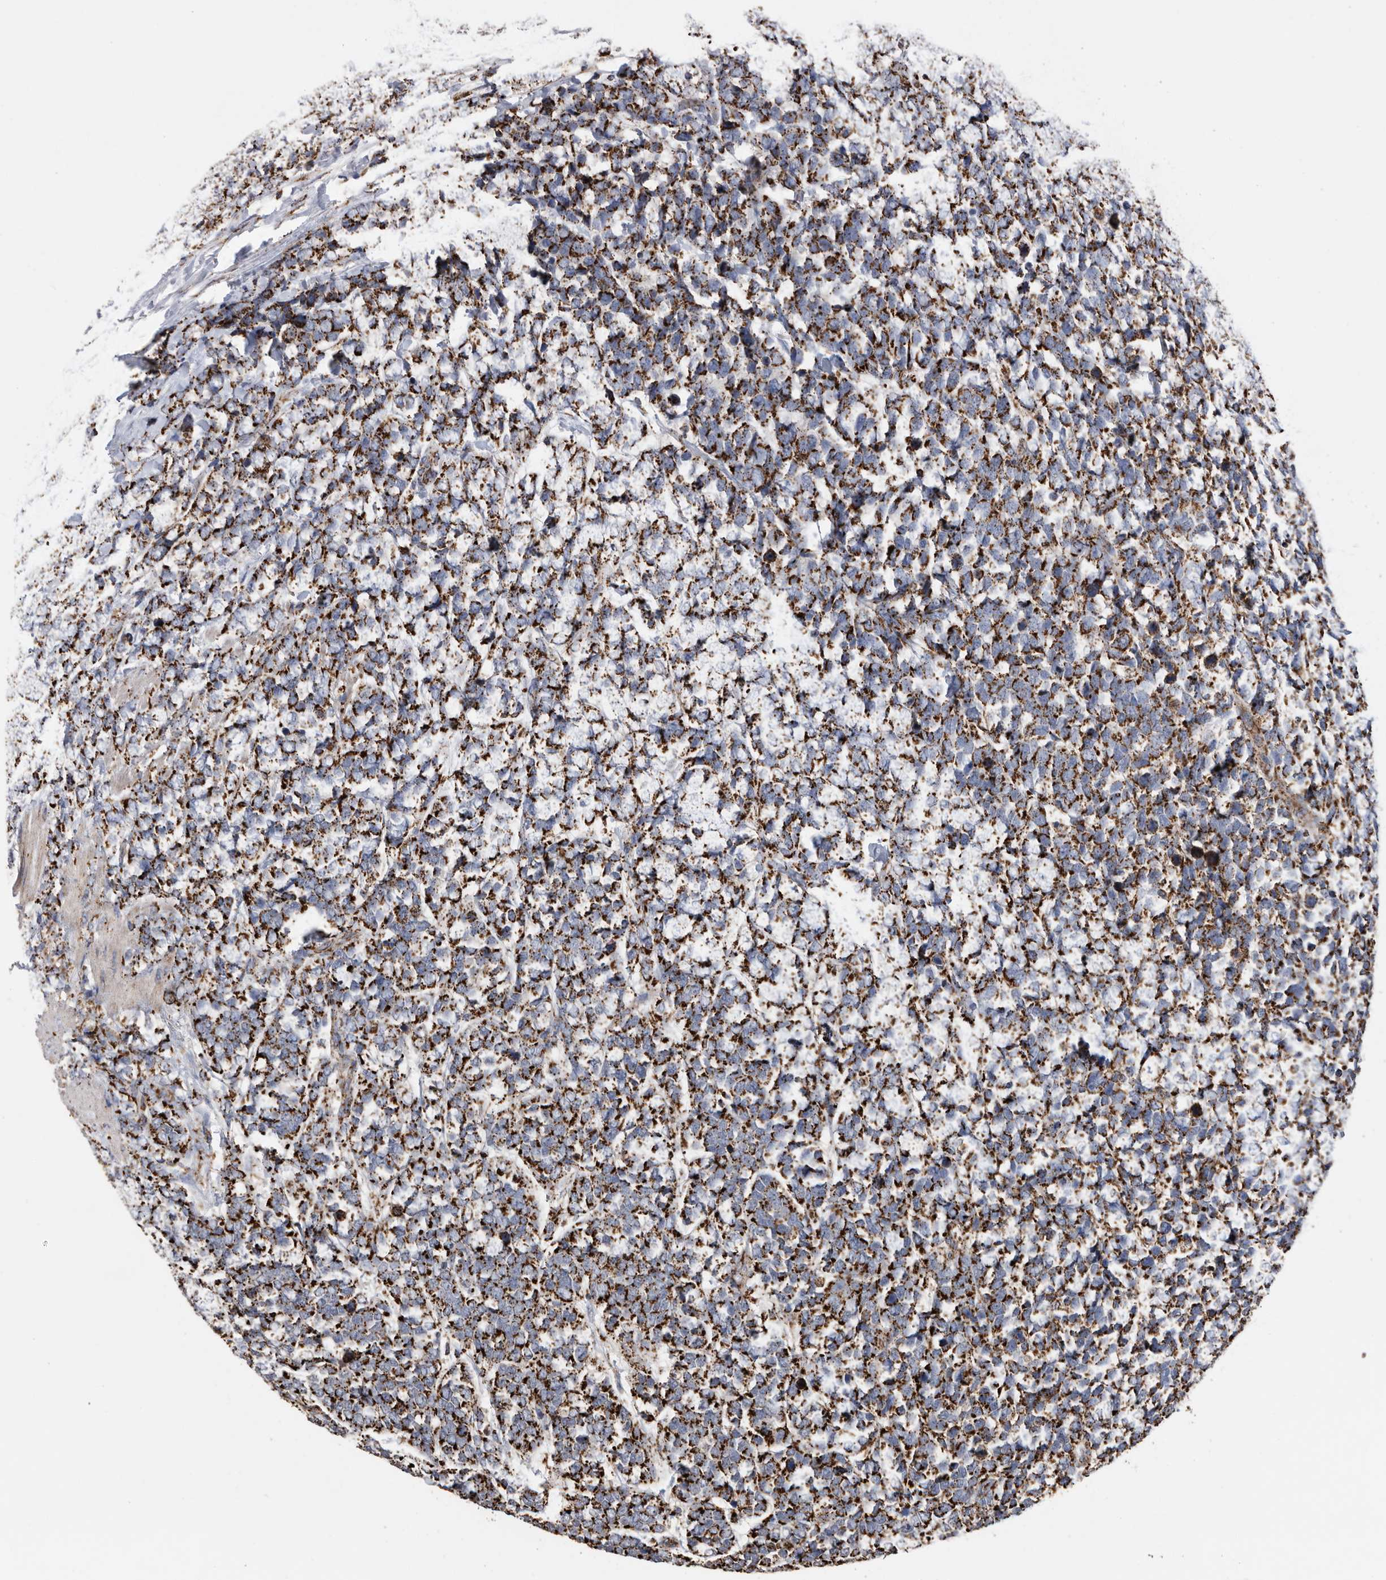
{"staining": {"intensity": "strong", "quantity": ">75%", "location": "cytoplasmic/membranous"}, "tissue": "urothelial cancer", "cell_type": "Tumor cells", "image_type": "cancer", "snomed": [{"axis": "morphology", "description": "Urothelial carcinoma, High grade"}, {"axis": "topography", "description": "Urinary bladder"}], "caption": "IHC micrograph of neoplastic tissue: high-grade urothelial carcinoma stained using immunohistochemistry shows high levels of strong protein expression localized specifically in the cytoplasmic/membranous of tumor cells, appearing as a cytoplasmic/membranous brown color.", "gene": "WFDC1", "patient": {"sex": "female", "age": 82}}